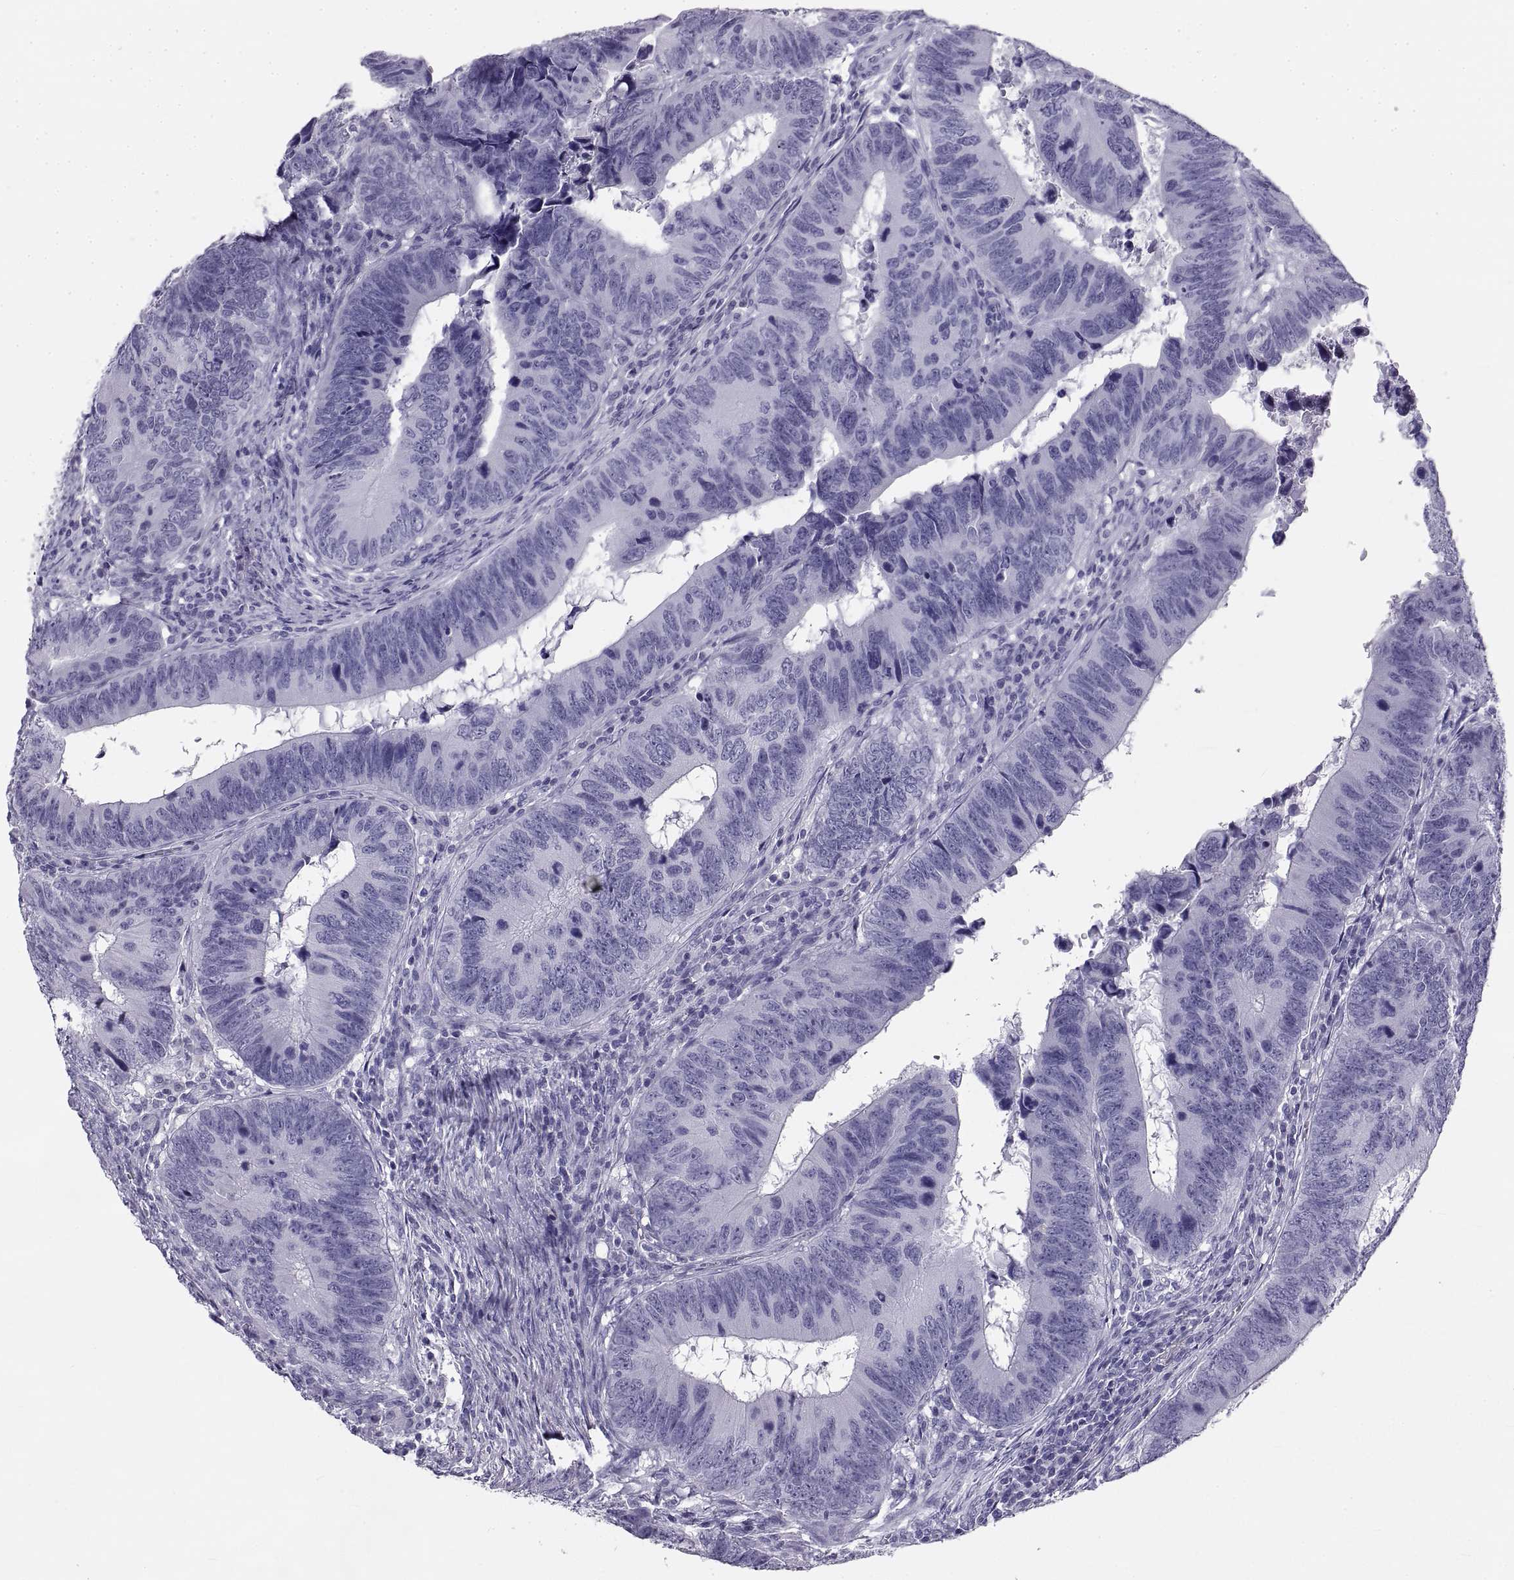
{"staining": {"intensity": "negative", "quantity": "none", "location": "none"}, "tissue": "colorectal cancer", "cell_type": "Tumor cells", "image_type": "cancer", "snomed": [{"axis": "morphology", "description": "Adenocarcinoma, NOS"}, {"axis": "topography", "description": "Colon"}], "caption": "Immunohistochemistry of colorectal cancer (adenocarcinoma) shows no positivity in tumor cells.", "gene": "RLBP1", "patient": {"sex": "female", "age": 82}}